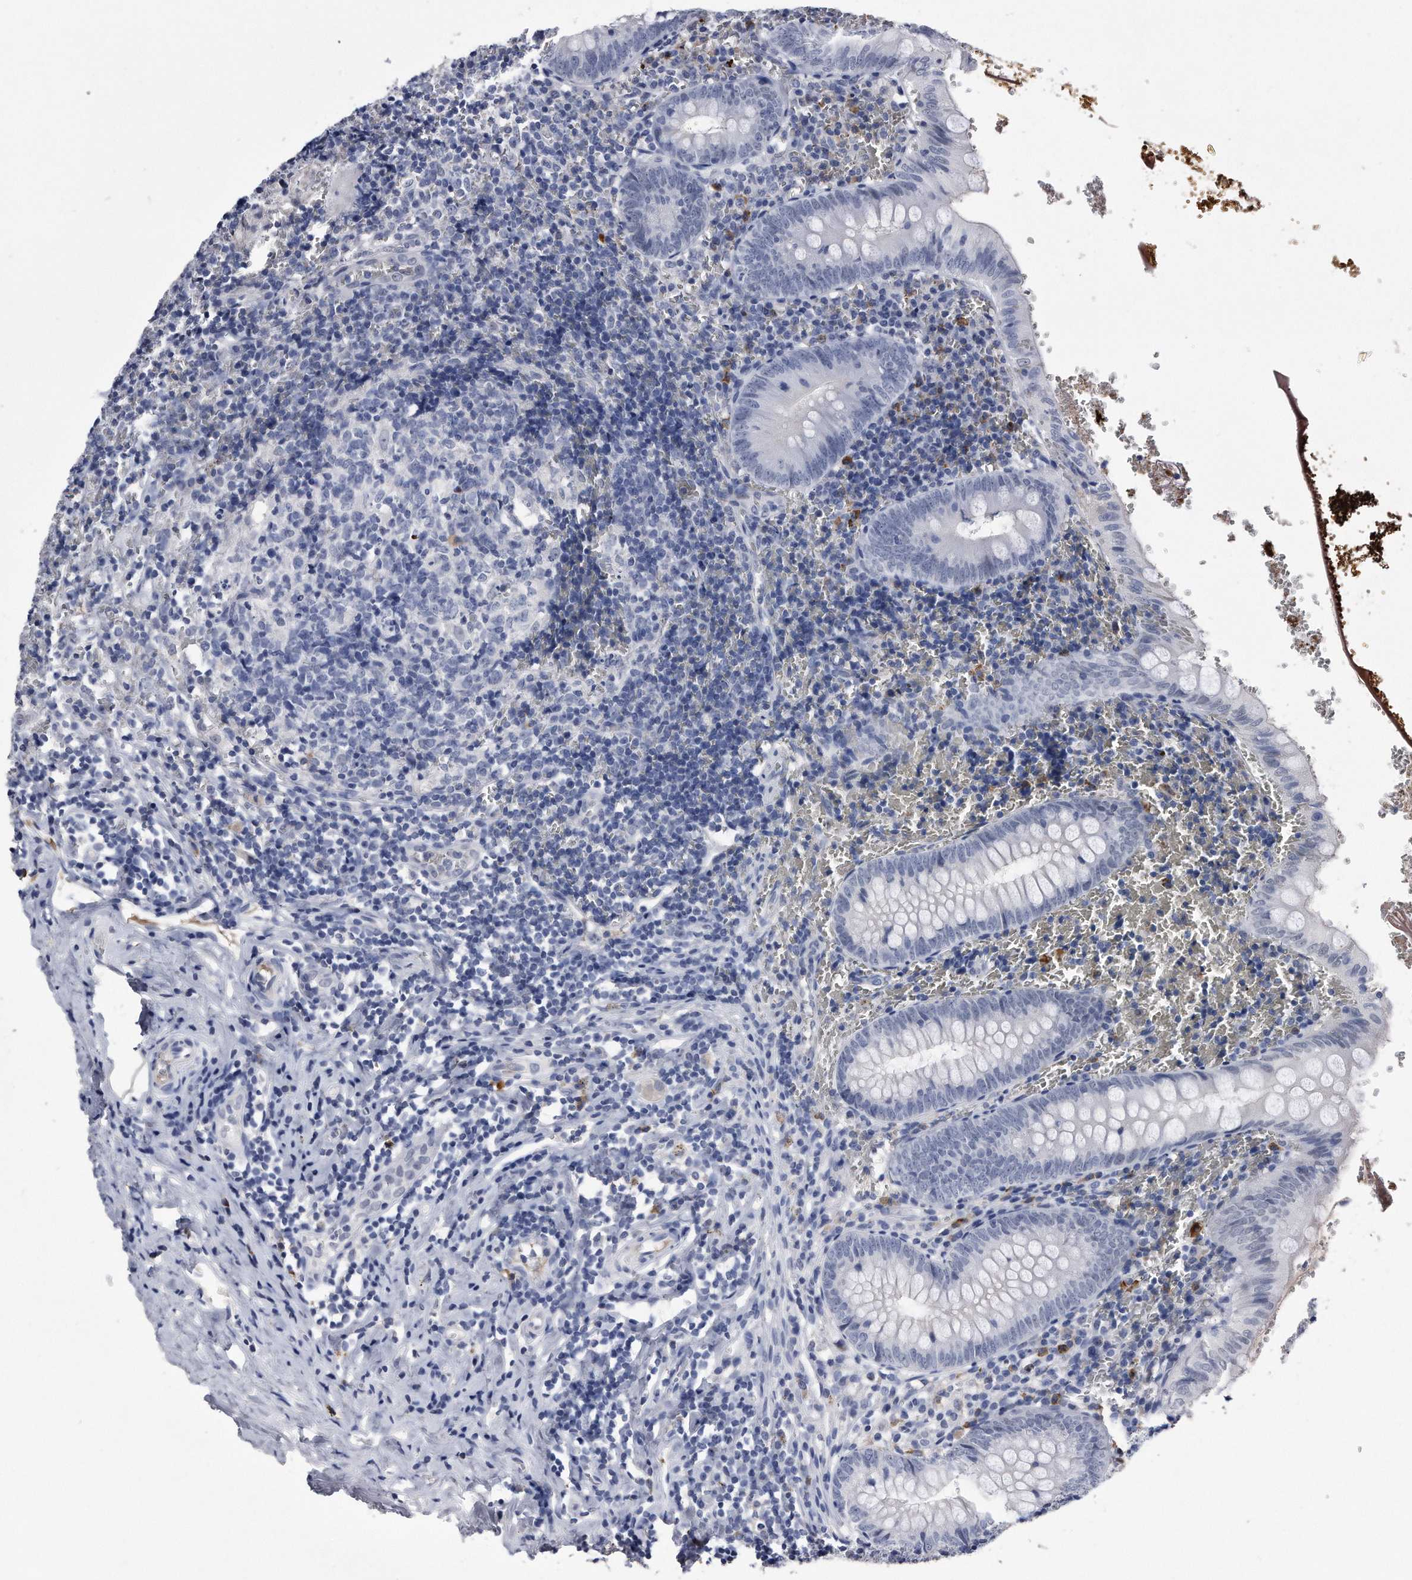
{"staining": {"intensity": "negative", "quantity": "none", "location": "none"}, "tissue": "appendix", "cell_type": "Glandular cells", "image_type": "normal", "snomed": [{"axis": "morphology", "description": "Normal tissue, NOS"}, {"axis": "topography", "description": "Appendix"}], "caption": "Immunohistochemical staining of benign appendix exhibits no significant staining in glandular cells. Brightfield microscopy of immunohistochemistry stained with DAB (brown) and hematoxylin (blue), captured at high magnification.", "gene": "KCTD8", "patient": {"sex": "male", "age": 8}}